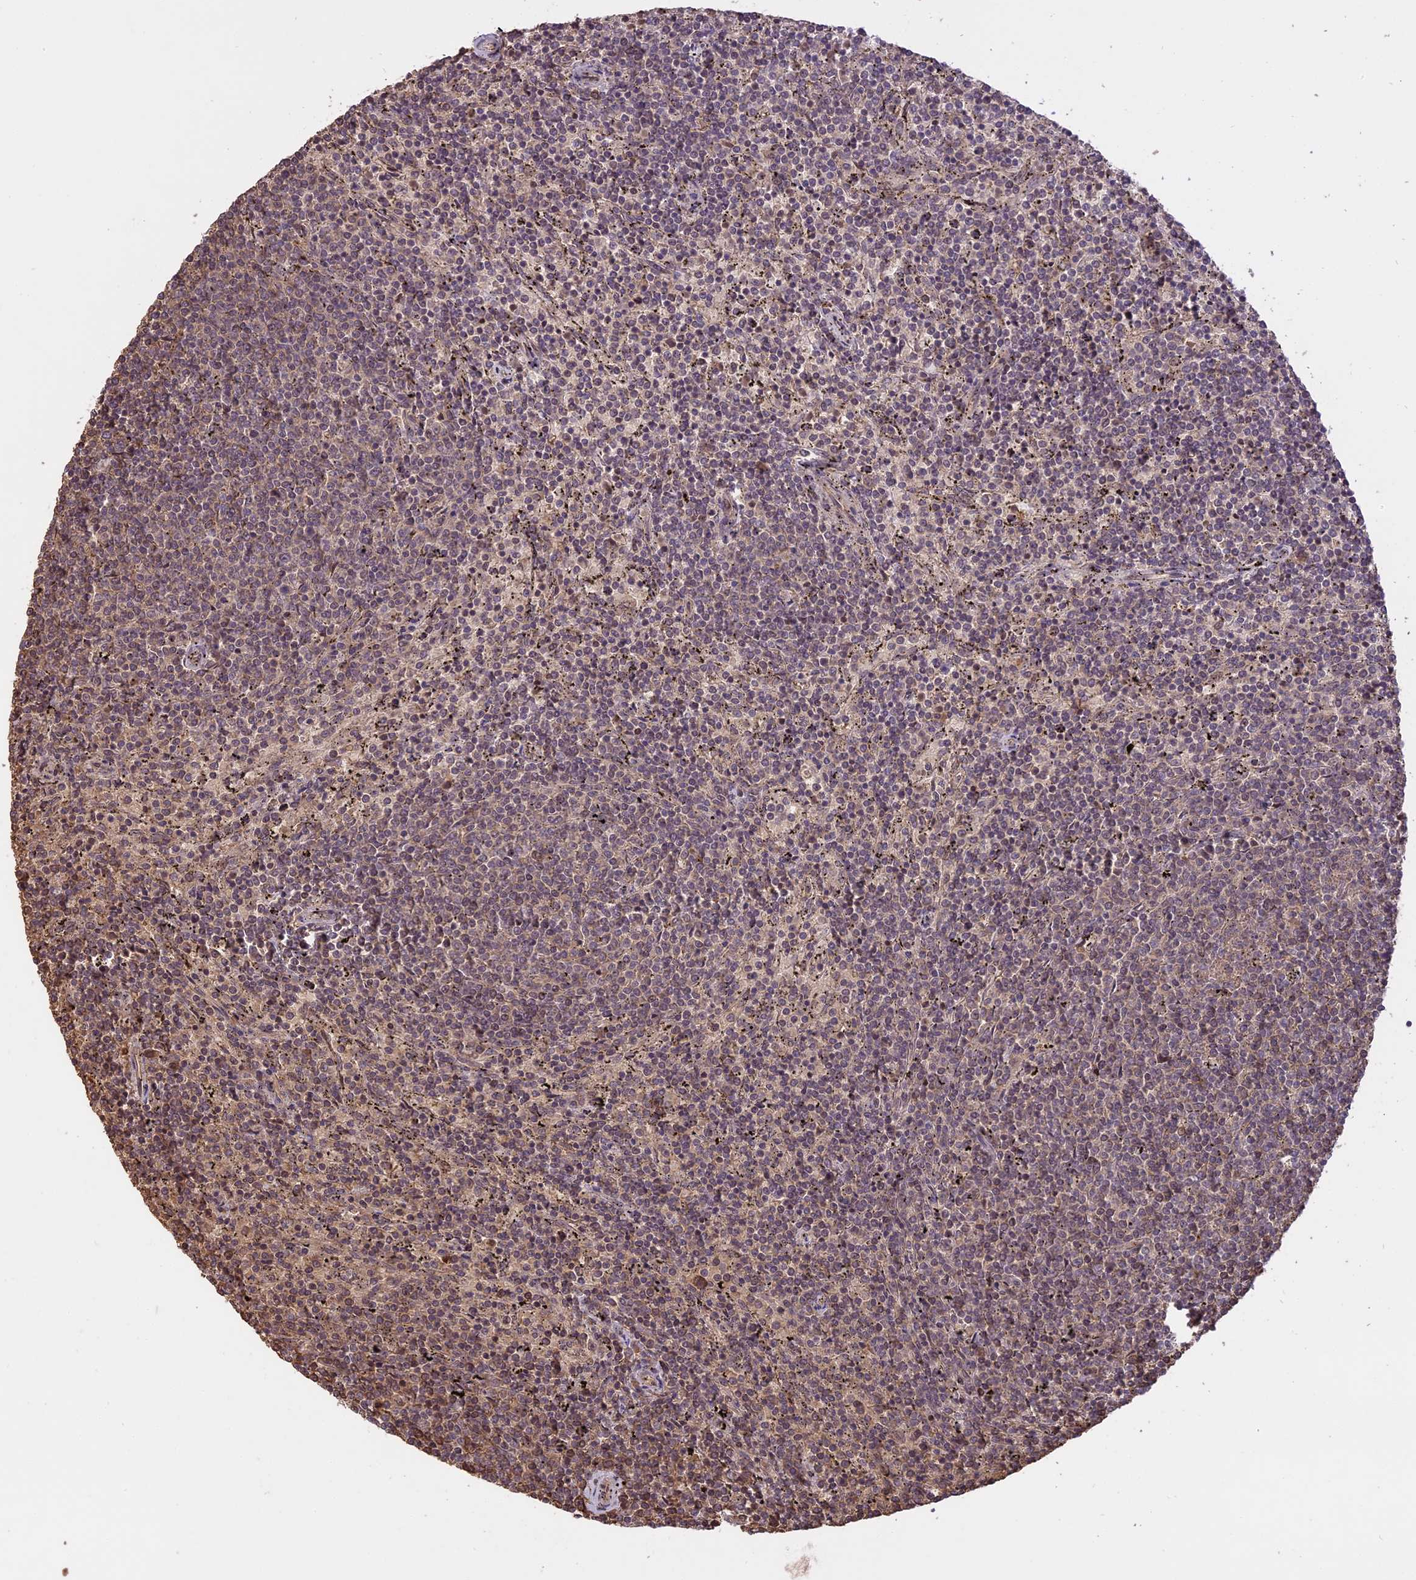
{"staining": {"intensity": "weak", "quantity": "<25%", "location": "cytoplasmic/membranous"}, "tissue": "lymphoma", "cell_type": "Tumor cells", "image_type": "cancer", "snomed": [{"axis": "morphology", "description": "Malignant lymphoma, non-Hodgkin's type, Low grade"}, {"axis": "topography", "description": "Spleen"}], "caption": "A histopathology image of low-grade malignant lymphoma, non-Hodgkin's type stained for a protein shows no brown staining in tumor cells.", "gene": "TIGD7", "patient": {"sex": "female", "age": 50}}